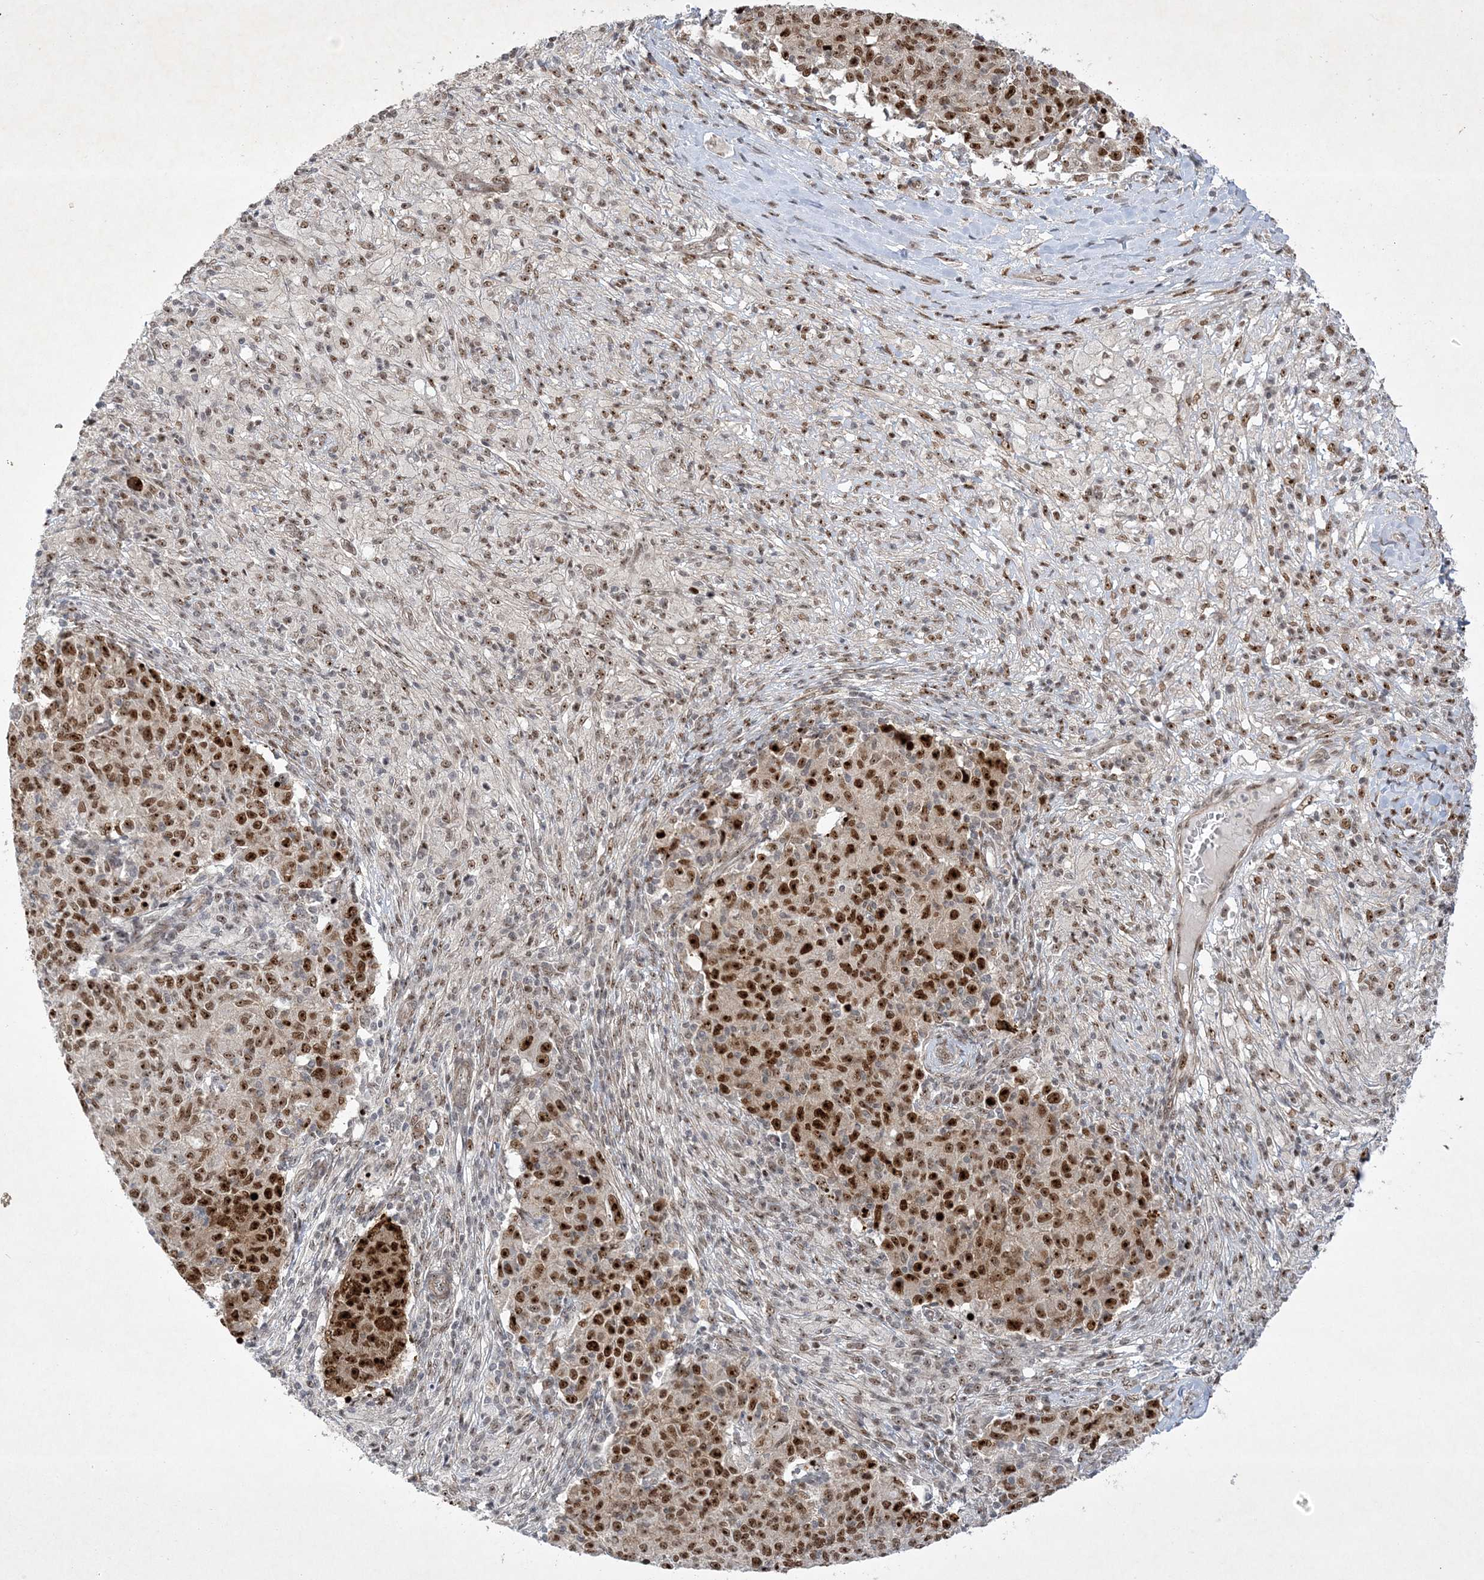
{"staining": {"intensity": "strong", "quantity": "25%-75%", "location": "nuclear"}, "tissue": "ovarian cancer", "cell_type": "Tumor cells", "image_type": "cancer", "snomed": [{"axis": "morphology", "description": "Carcinoma, endometroid"}, {"axis": "topography", "description": "Ovary"}], "caption": "Endometroid carcinoma (ovarian) stained with a brown dye exhibits strong nuclear positive staining in approximately 25%-75% of tumor cells.", "gene": "NPM3", "patient": {"sex": "female", "age": 42}}